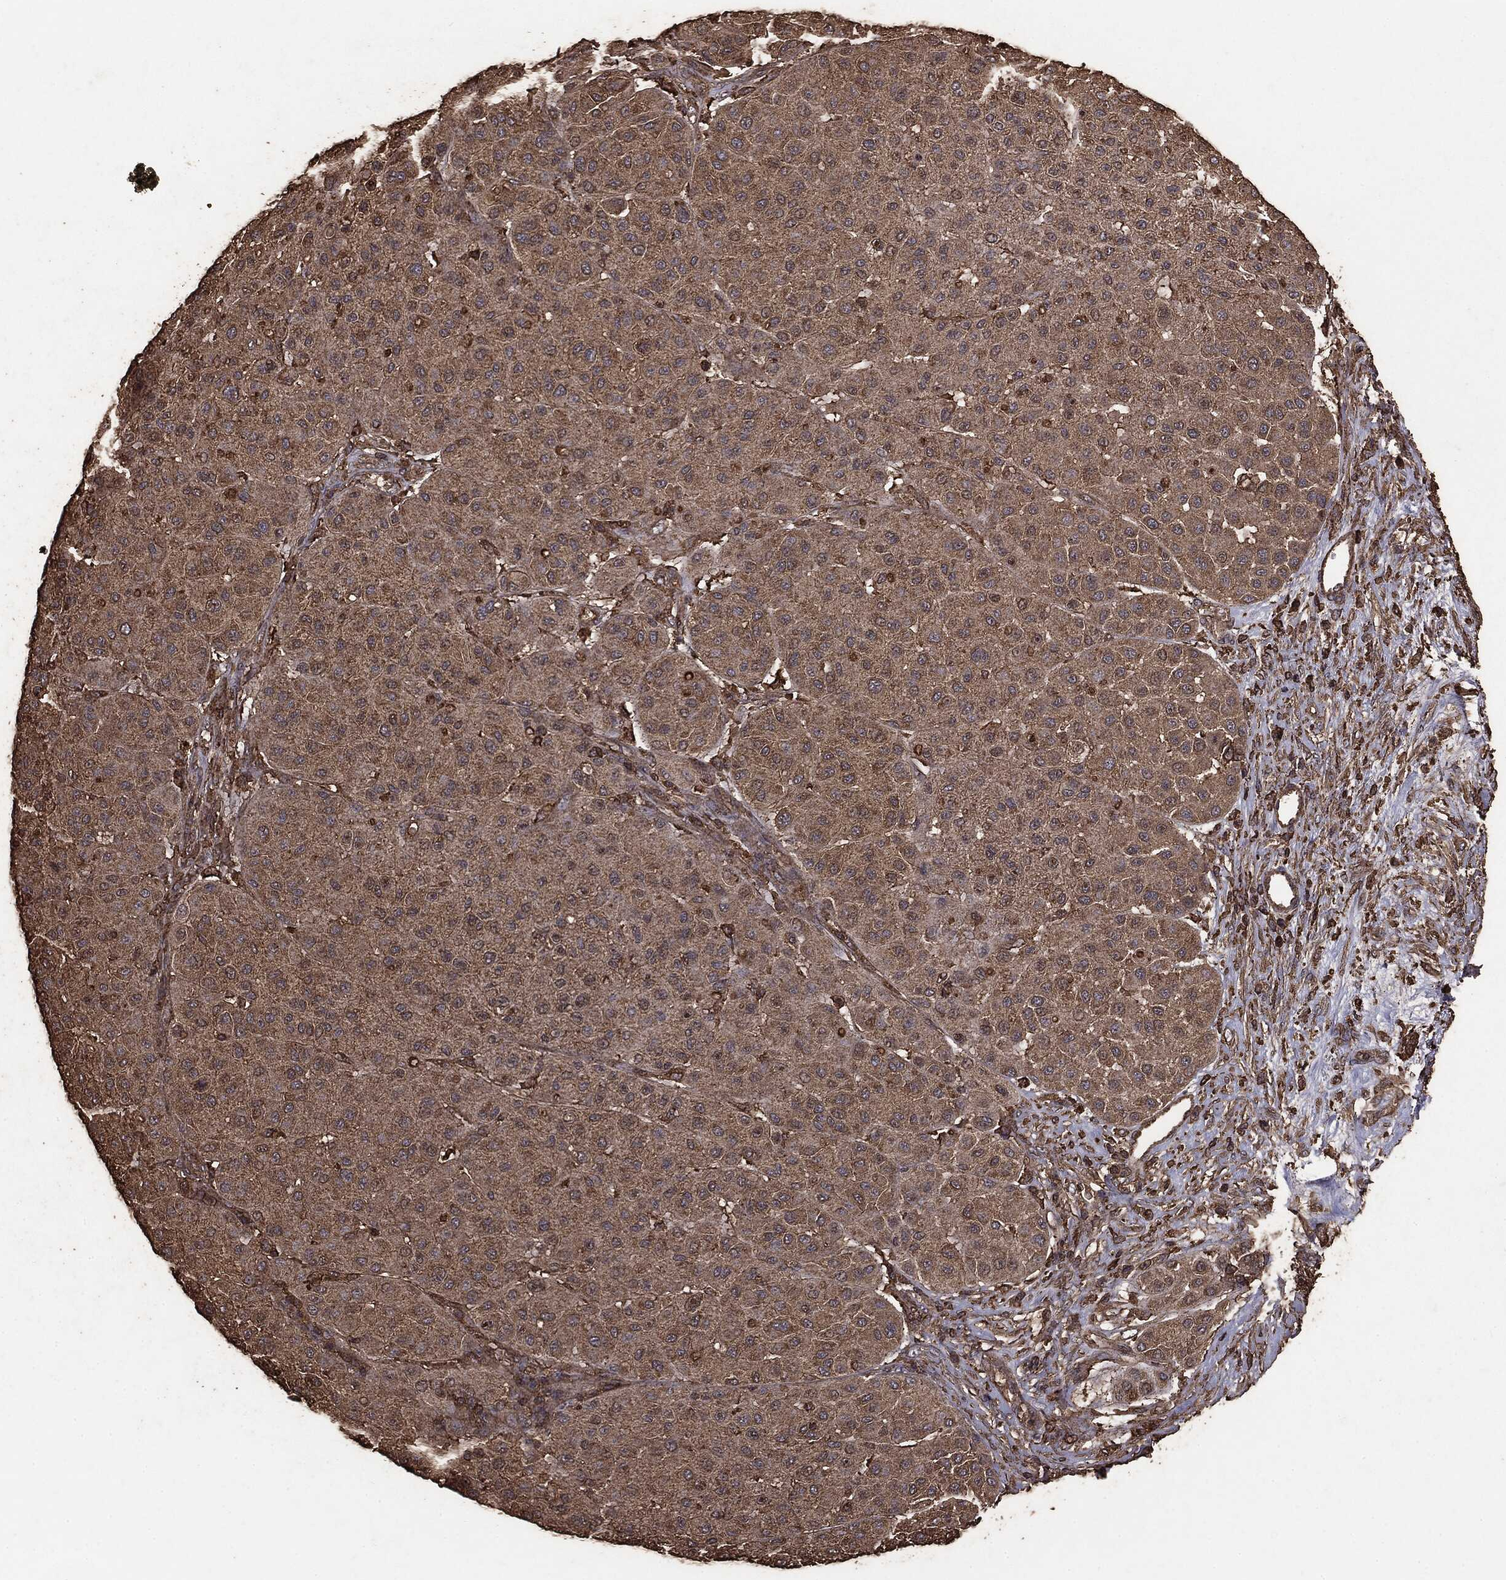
{"staining": {"intensity": "moderate", "quantity": ">75%", "location": "cytoplasmic/membranous"}, "tissue": "melanoma", "cell_type": "Tumor cells", "image_type": "cancer", "snomed": [{"axis": "morphology", "description": "Malignant melanoma, Metastatic site"}, {"axis": "topography", "description": "Smooth muscle"}], "caption": "Immunohistochemical staining of melanoma shows moderate cytoplasmic/membranous protein positivity in about >75% of tumor cells.", "gene": "MTOR", "patient": {"sex": "male", "age": 41}}